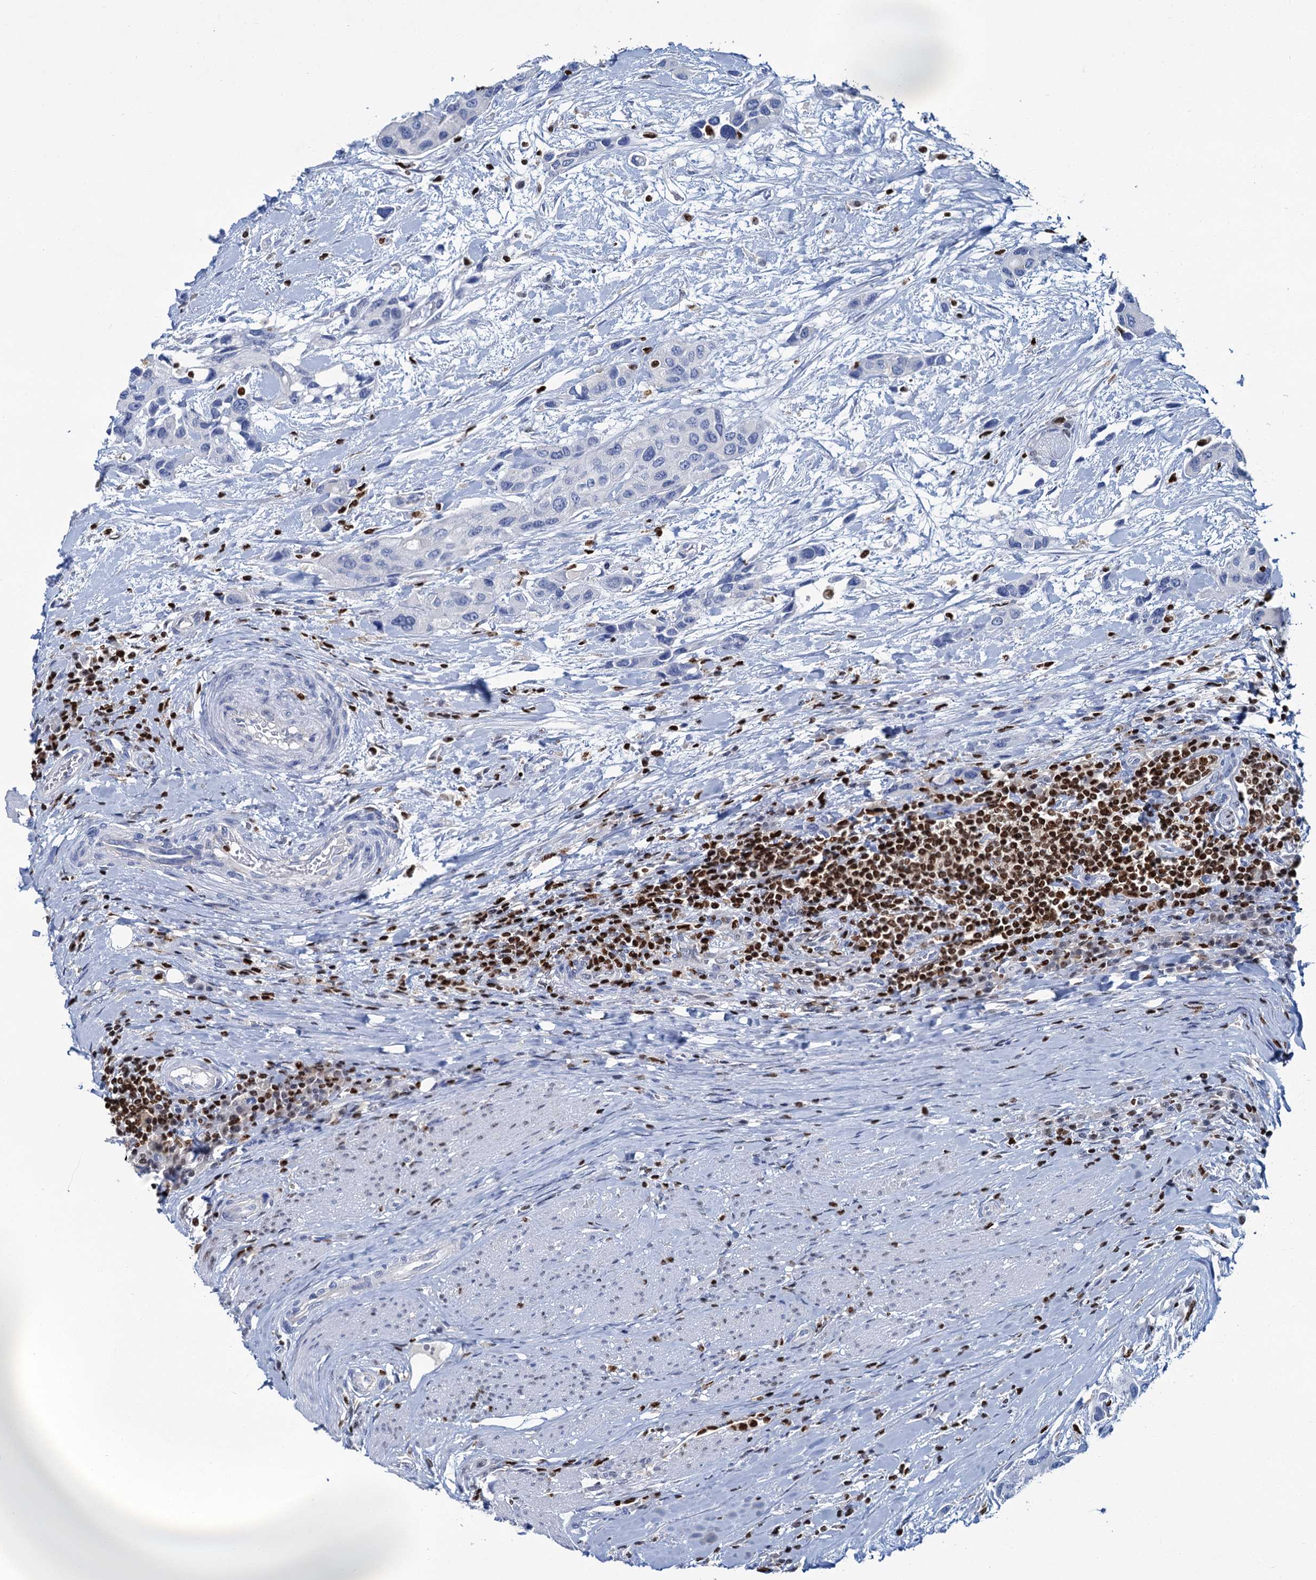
{"staining": {"intensity": "negative", "quantity": "none", "location": "none"}, "tissue": "urothelial cancer", "cell_type": "Tumor cells", "image_type": "cancer", "snomed": [{"axis": "morphology", "description": "Normal tissue, NOS"}, {"axis": "morphology", "description": "Urothelial carcinoma, High grade"}, {"axis": "topography", "description": "Vascular tissue"}, {"axis": "topography", "description": "Urinary bladder"}], "caption": "Protein analysis of urothelial cancer exhibits no significant positivity in tumor cells.", "gene": "CELF2", "patient": {"sex": "female", "age": 56}}